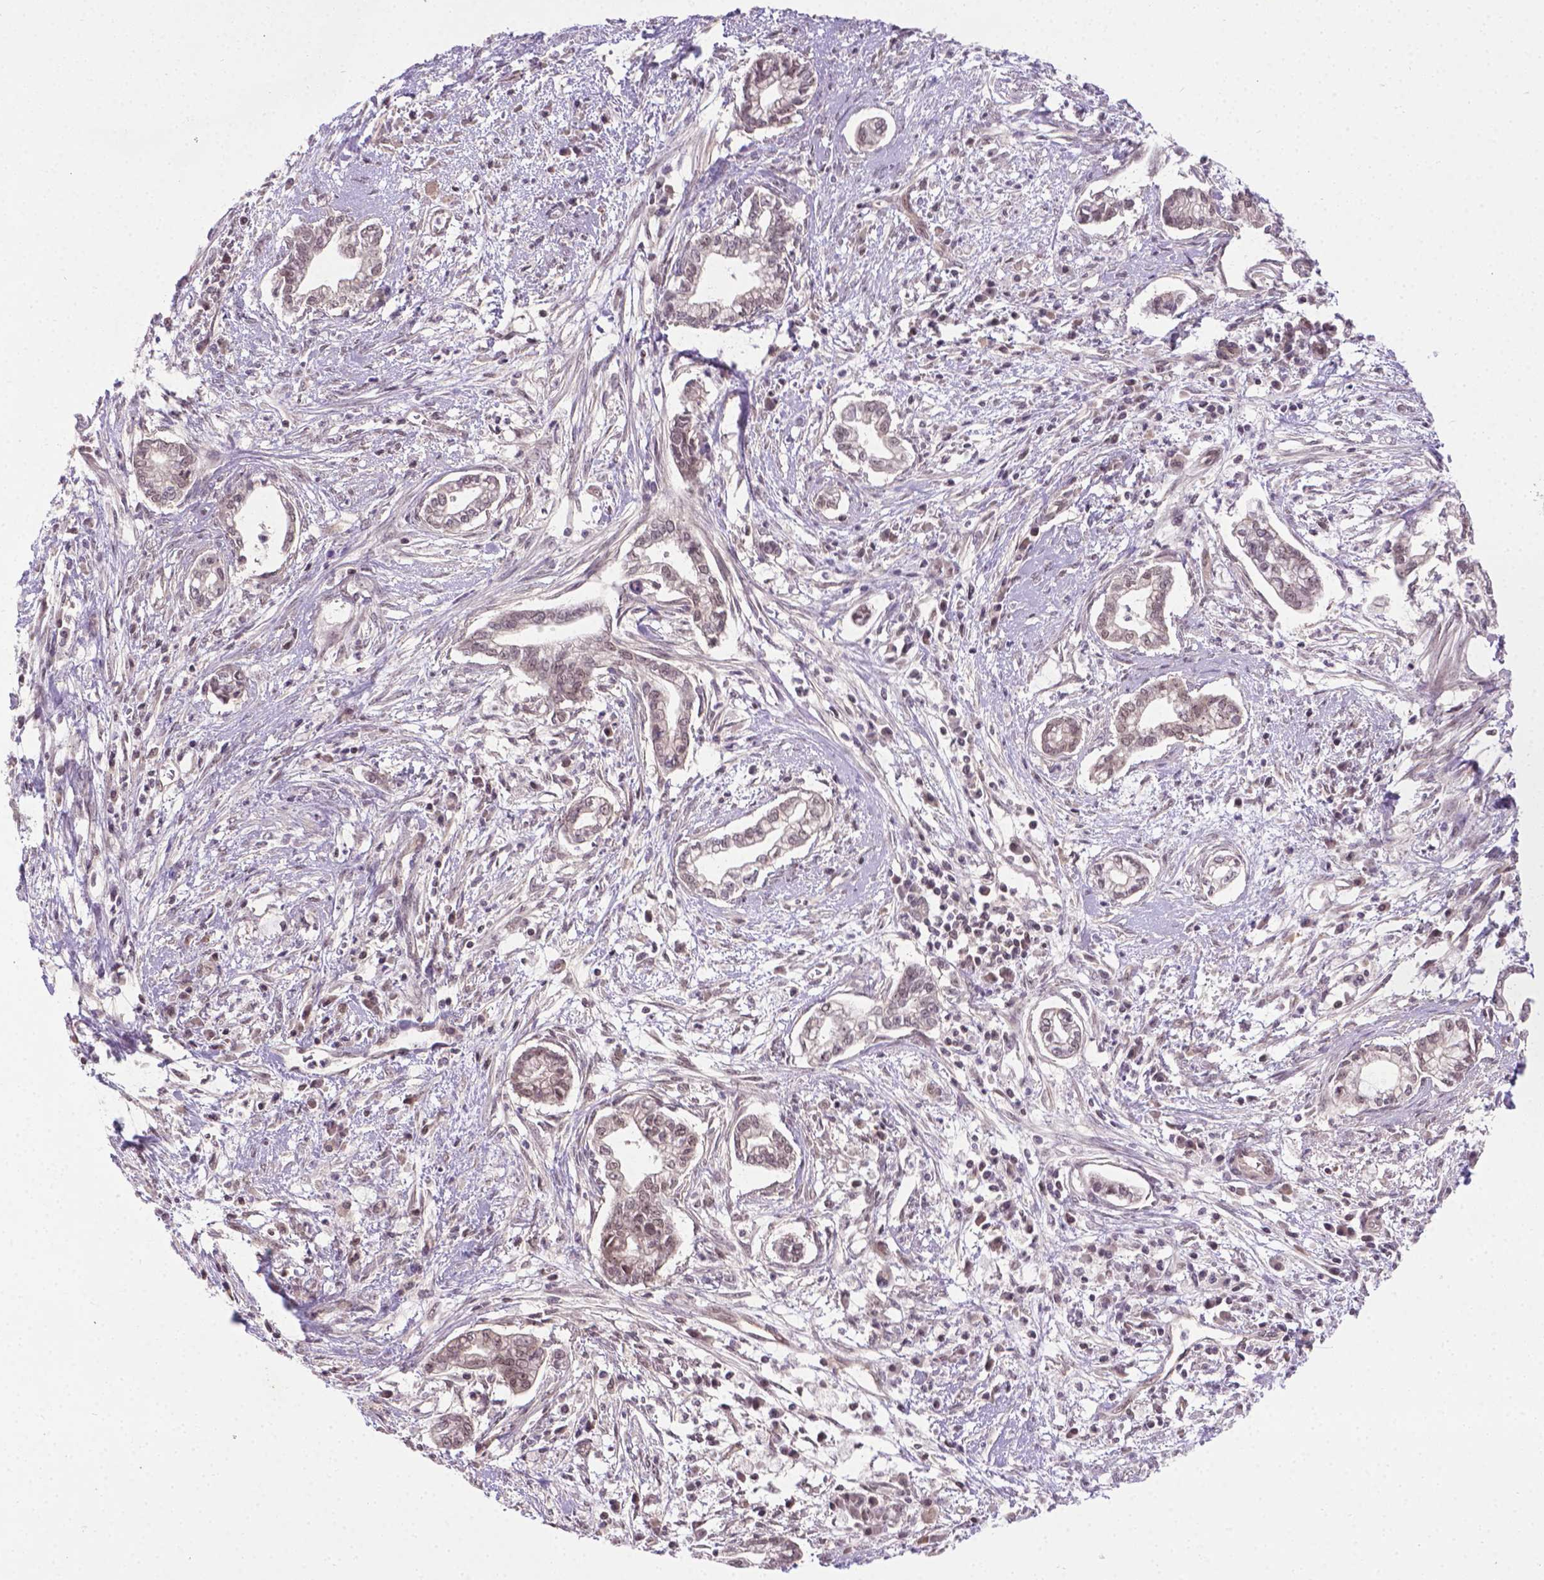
{"staining": {"intensity": "weak", "quantity": "25%-75%", "location": "nuclear"}, "tissue": "cervical cancer", "cell_type": "Tumor cells", "image_type": "cancer", "snomed": [{"axis": "morphology", "description": "Adenocarcinoma, NOS"}, {"axis": "topography", "description": "Cervix"}], "caption": "This is an image of immunohistochemistry staining of adenocarcinoma (cervical), which shows weak positivity in the nuclear of tumor cells.", "gene": "ANKRD54", "patient": {"sex": "female", "age": 62}}